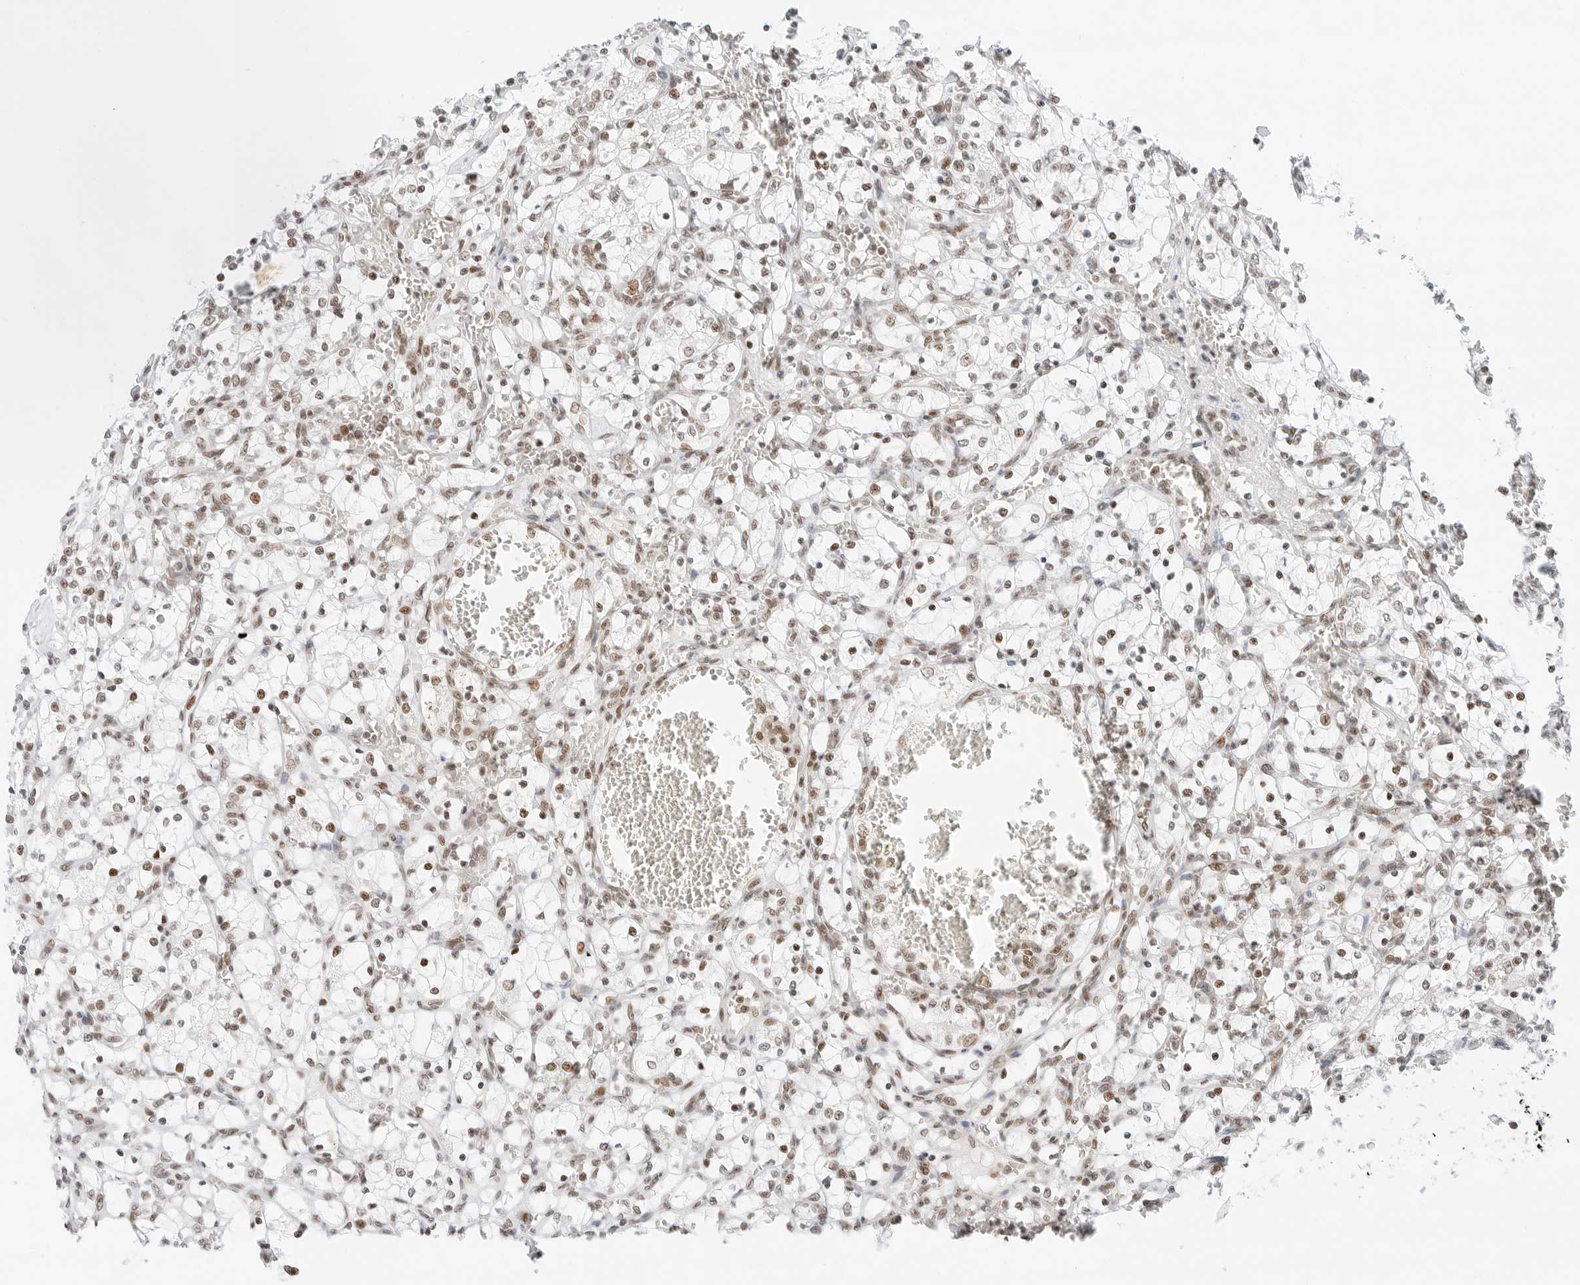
{"staining": {"intensity": "weak", "quantity": ">75%", "location": "nuclear"}, "tissue": "renal cancer", "cell_type": "Tumor cells", "image_type": "cancer", "snomed": [{"axis": "morphology", "description": "Adenocarcinoma, NOS"}, {"axis": "topography", "description": "Kidney"}], "caption": "Renal cancer stained for a protein (brown) demonstrates weak nuclear positive expression in about >75% of tumor cells.", "gene": "CRTC2", "patient": {"sex": "female", "age": 69}}